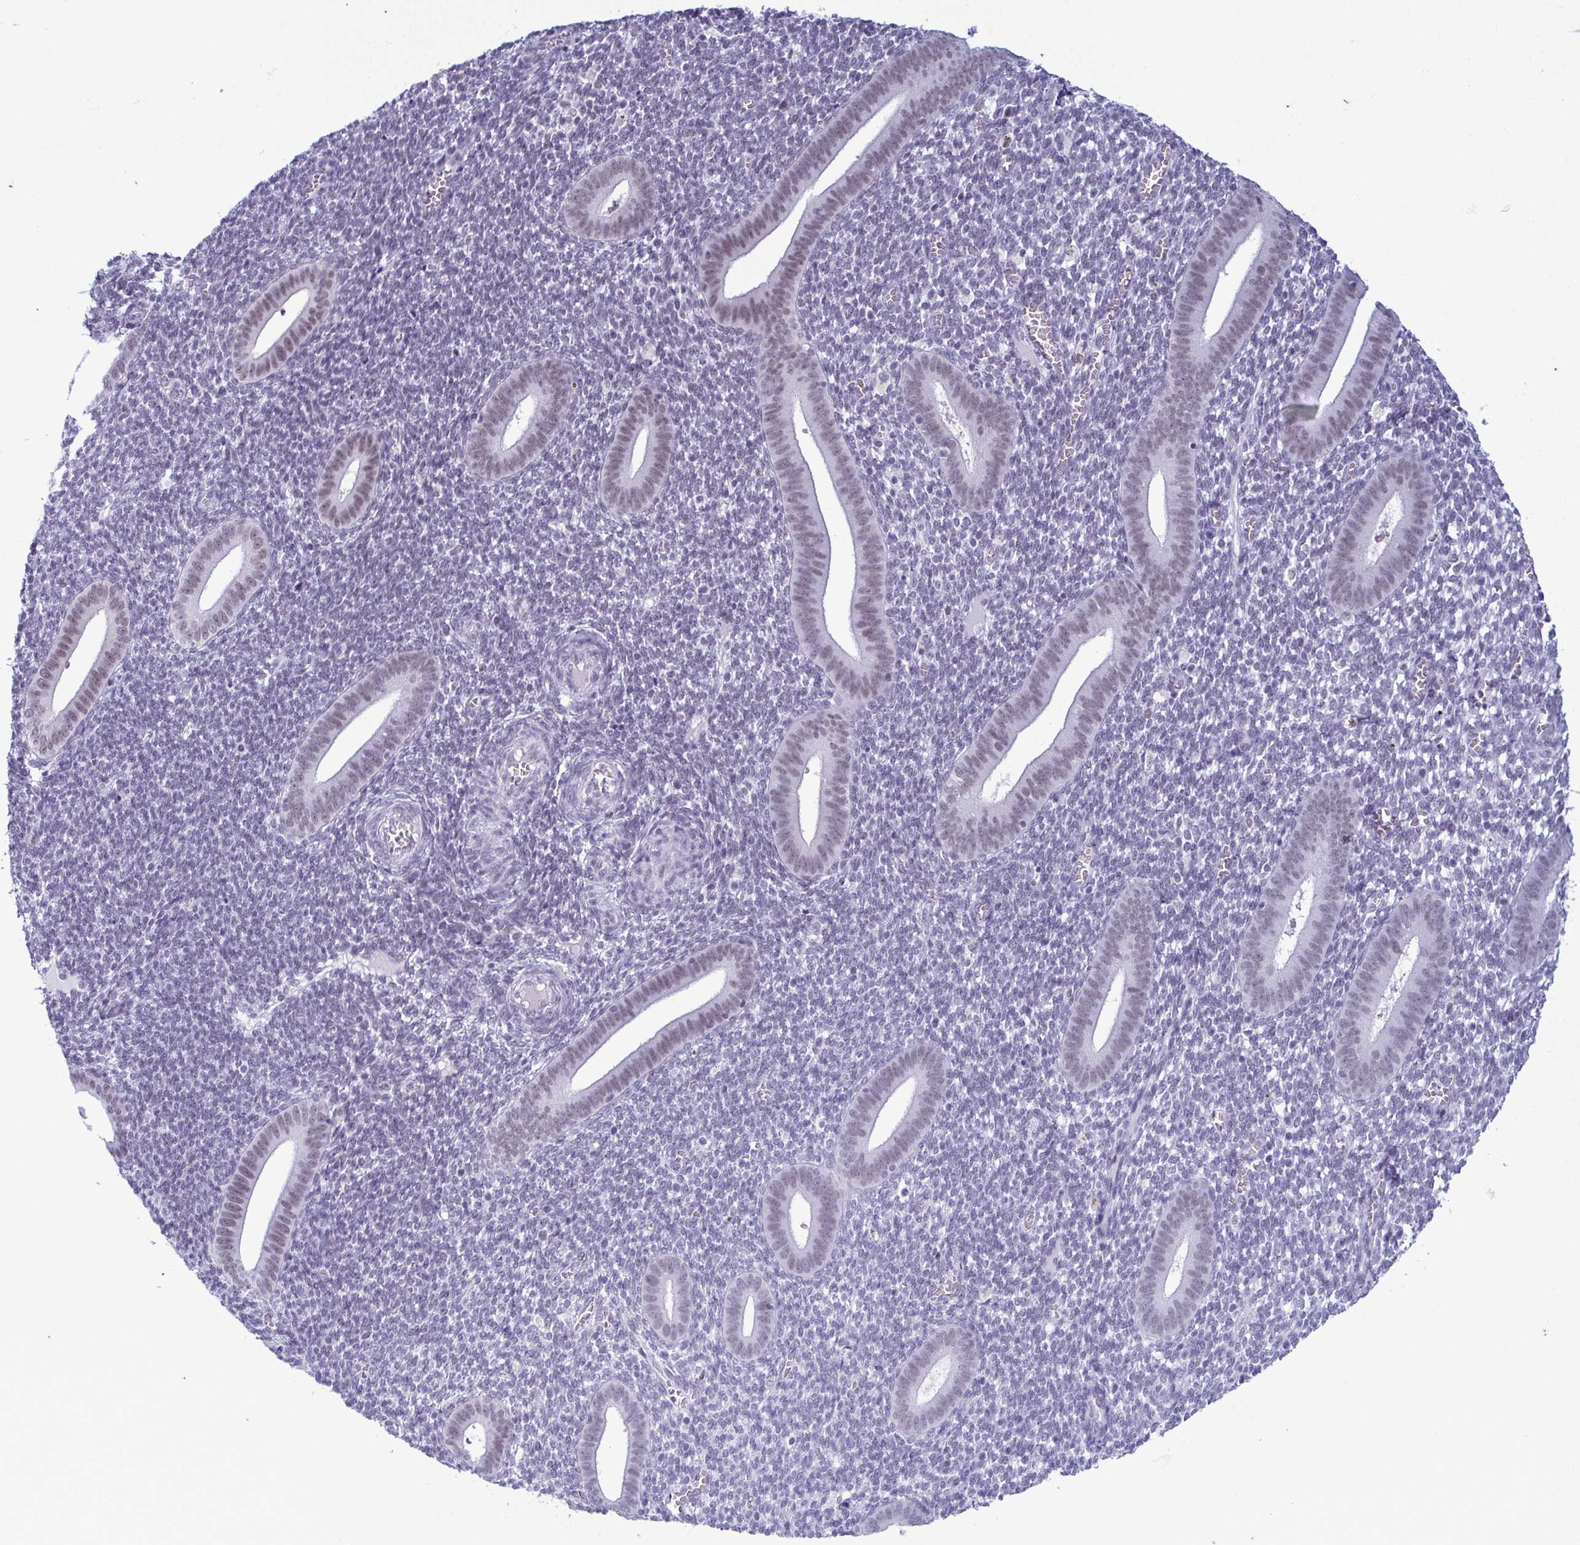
{"staining": {"intensity": "negative", "quantity": "none", "location": "none"}, "tissue": "endometrium", "cell_type": "Cells in endometrial stroma", "image_type": "normal", "snomed": [{"axis": "morphology", "description": "Normal tissue, NOS"}, {"axis": "topography", "description": "Endometrium"}], "caption": "DAB (3,3'-diaminobenzidine) immunohistochemical staining of benign human endometrium displays no significant staining in cells in endometrial stroma. The staining is performed using DAB brown chromogen with nuclei counter-stained in using hematoxylin.", "gene": "RBM7", "patient": {"sex": "female", "age": 25}}